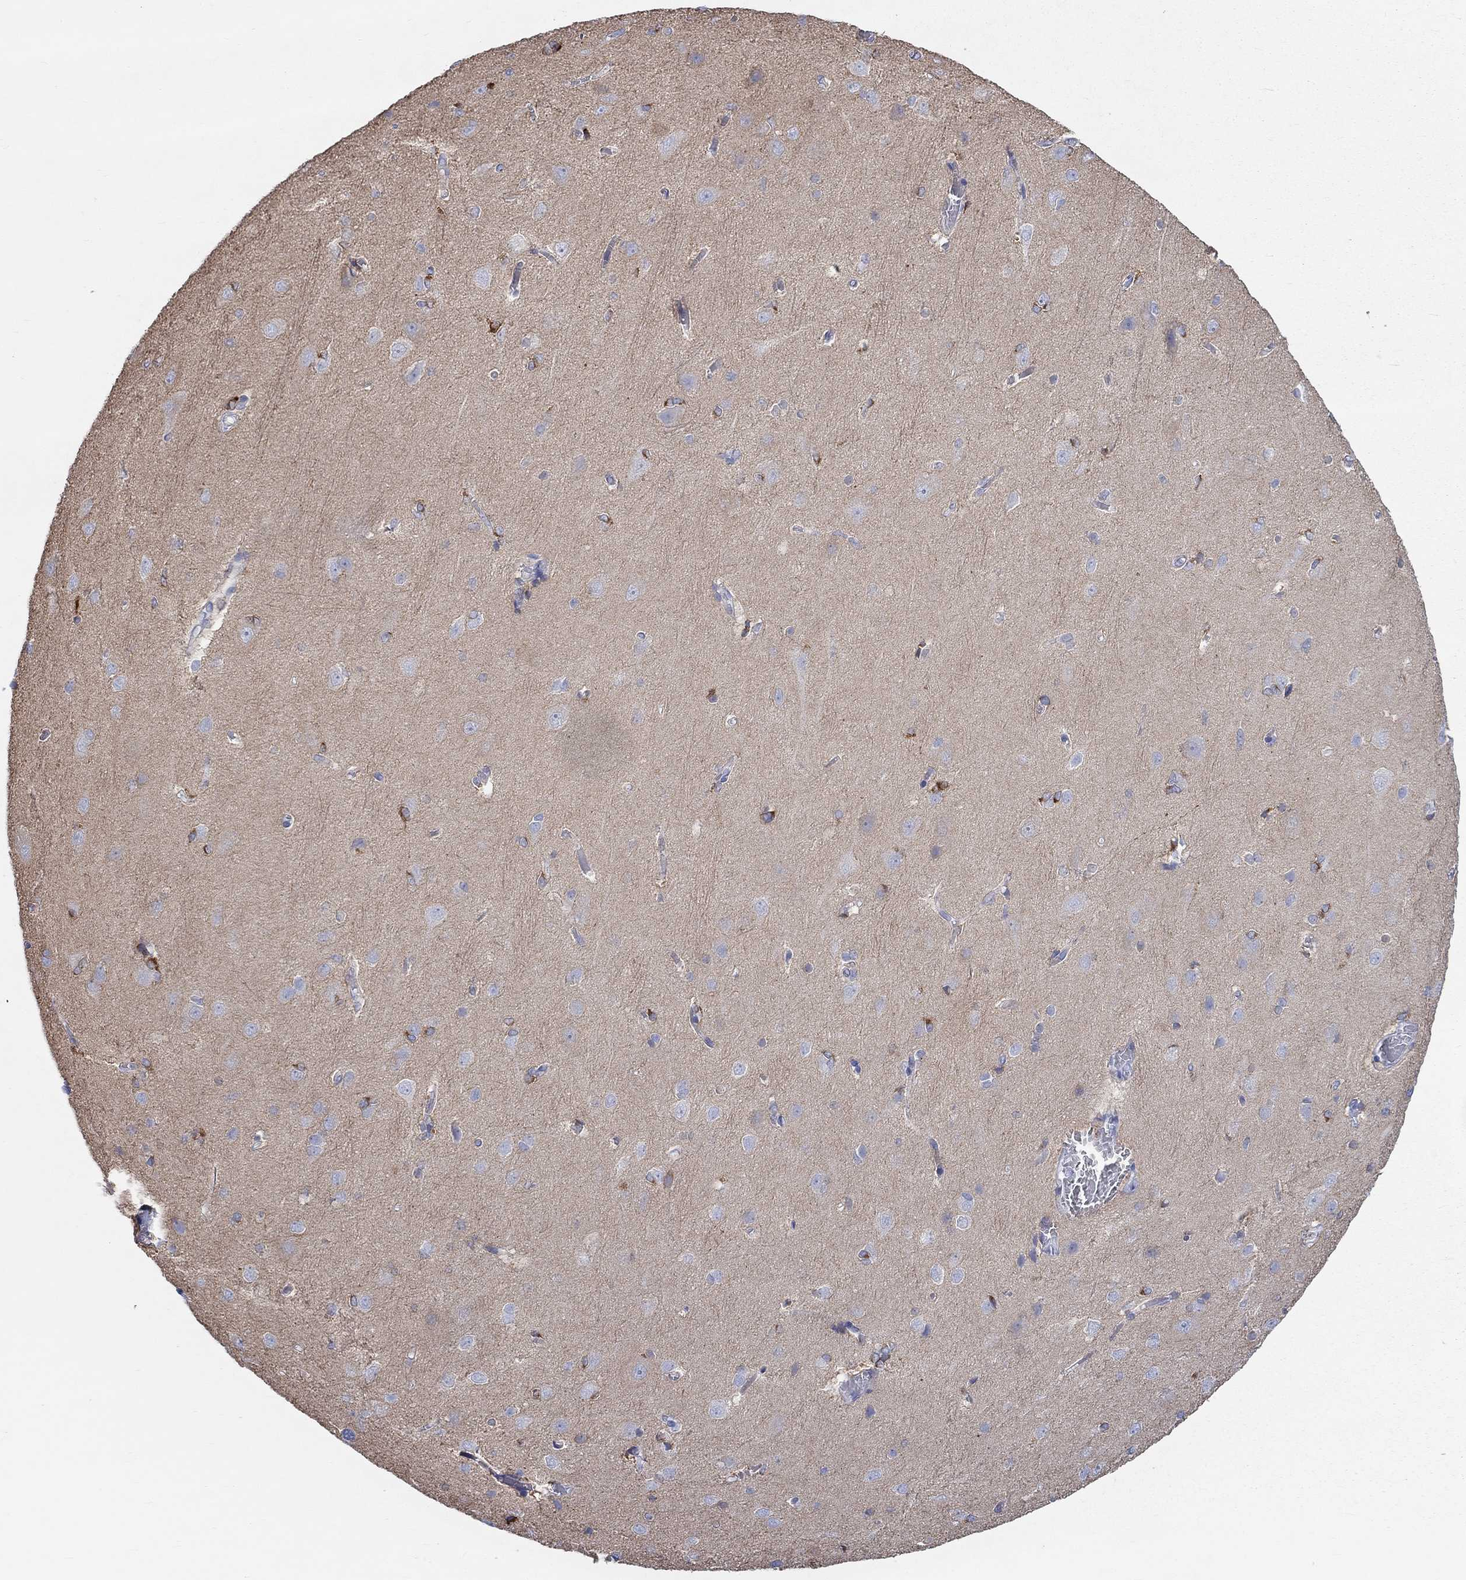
{"staining": {"intensity": "negative", "quantity": "none", "location": "none"}, "tissue": "cerebral cortex", "cell_type": "Endothelial cells", "image_type": "normal", "snomed": [{"axis": "morphology", "description": "Normal tissue, NOS"}, {"axis": "topography", "description": "Cerebral cortex"}], "caption": "Immunohistochemistry (IHC) image of normal cerebral cortex stained for a protein (brown), which shows no positivity in endothelial cells.", "gene": "SPATA9", "patient": {"sex": "male", "age": 37}}